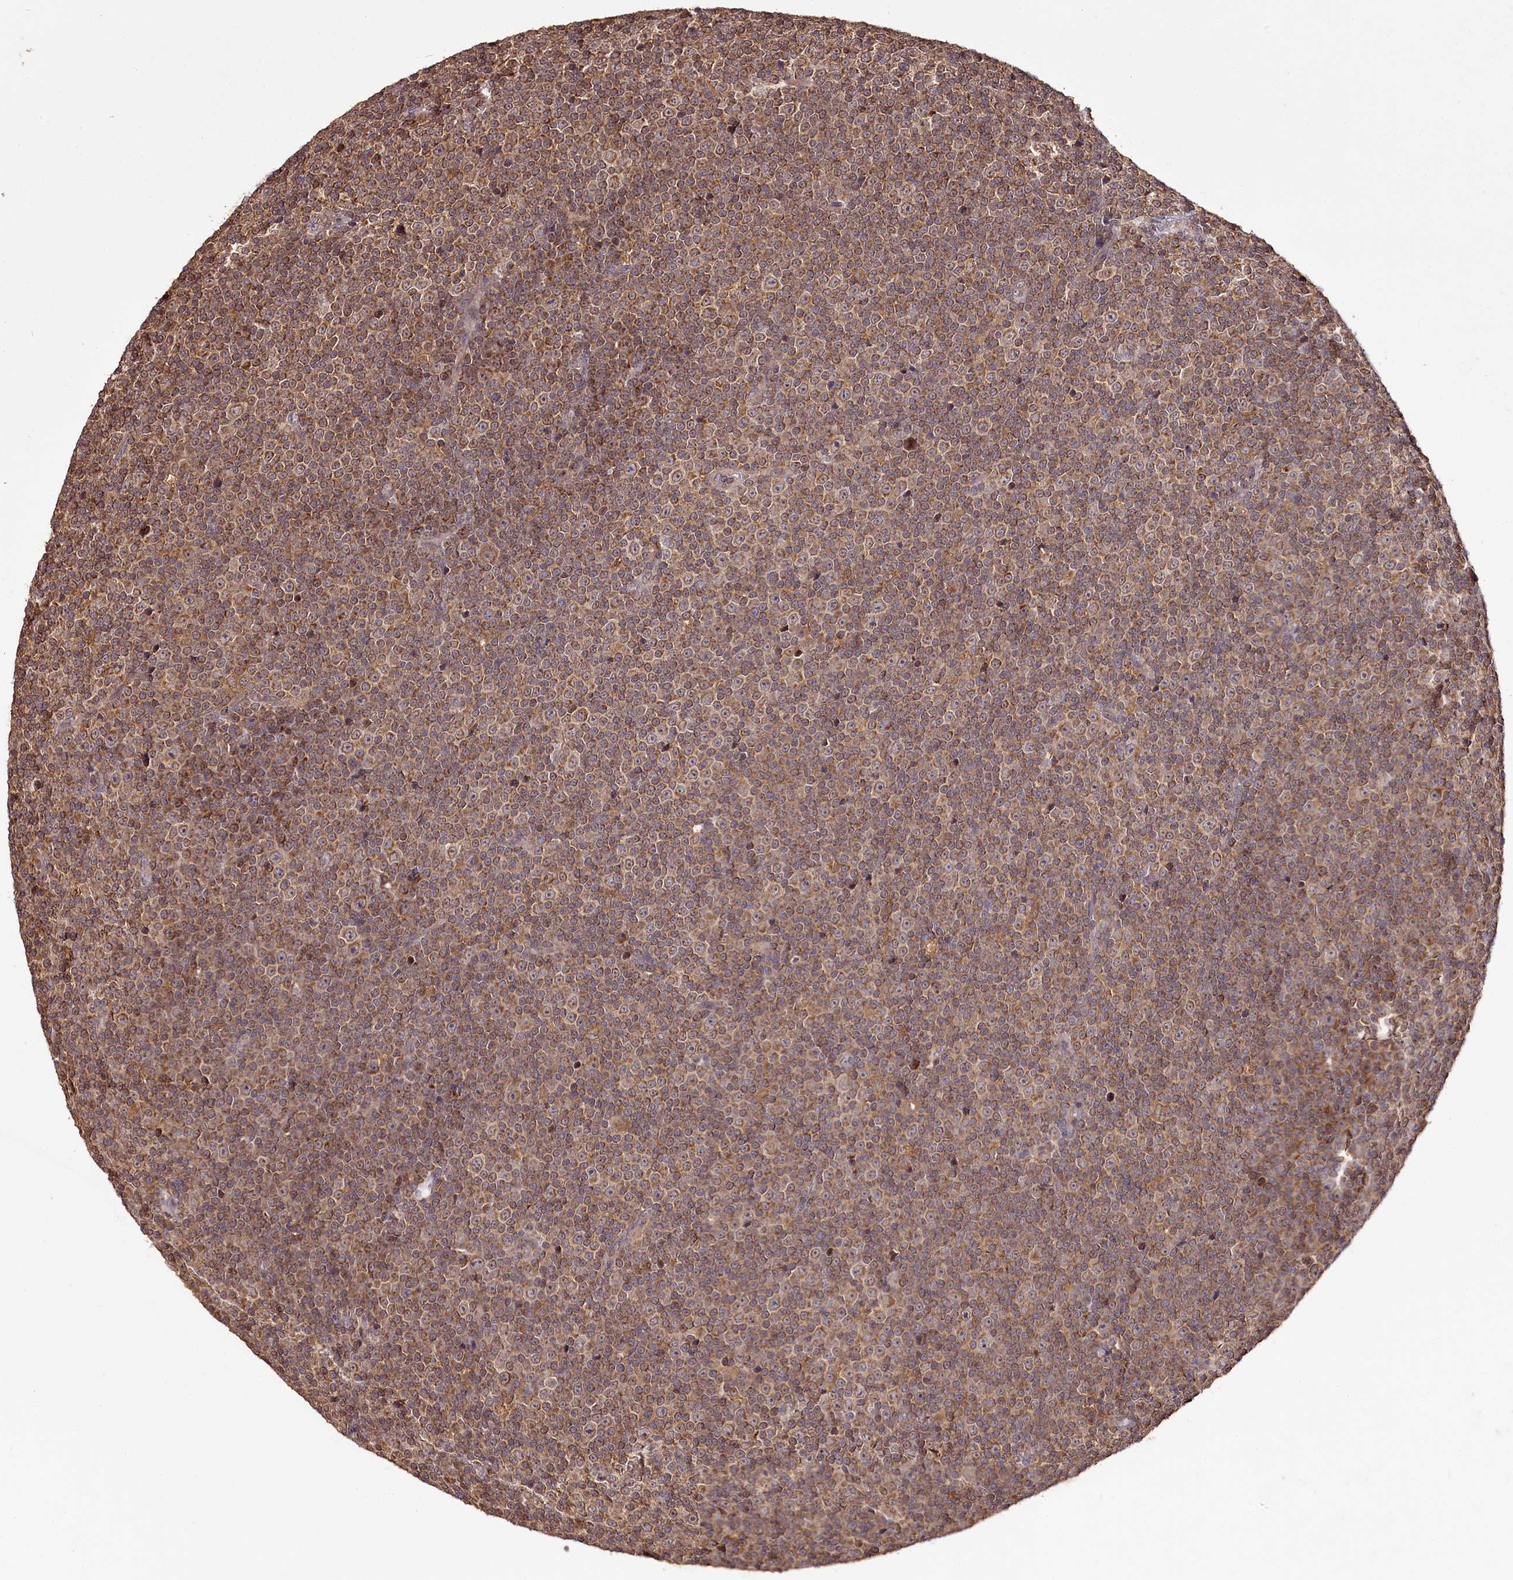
{"staining": {"intensity": "moderate", "quantity": "25%-75%", "location": "cytoplasmic/membranous"}, "tissue": "lymphoma", "cell_type": "Tumor cells", "image_type": "cancer", "snomed": [{"axis": "morphology", "description": "Malignant lymphoma, non-Hodgkin's type, Low grade"}, {"axis": "topography", "description": "Lymph node"}], "caption": "An image of malignant lymphoma, non-Hodgkin's type (low-grade) stained for a protein exhibits moderate cytoplasmic/membranous brown staining in tumor cells.", "gene": "TTC12", "patient": {"sex": "female", "age": 67}}